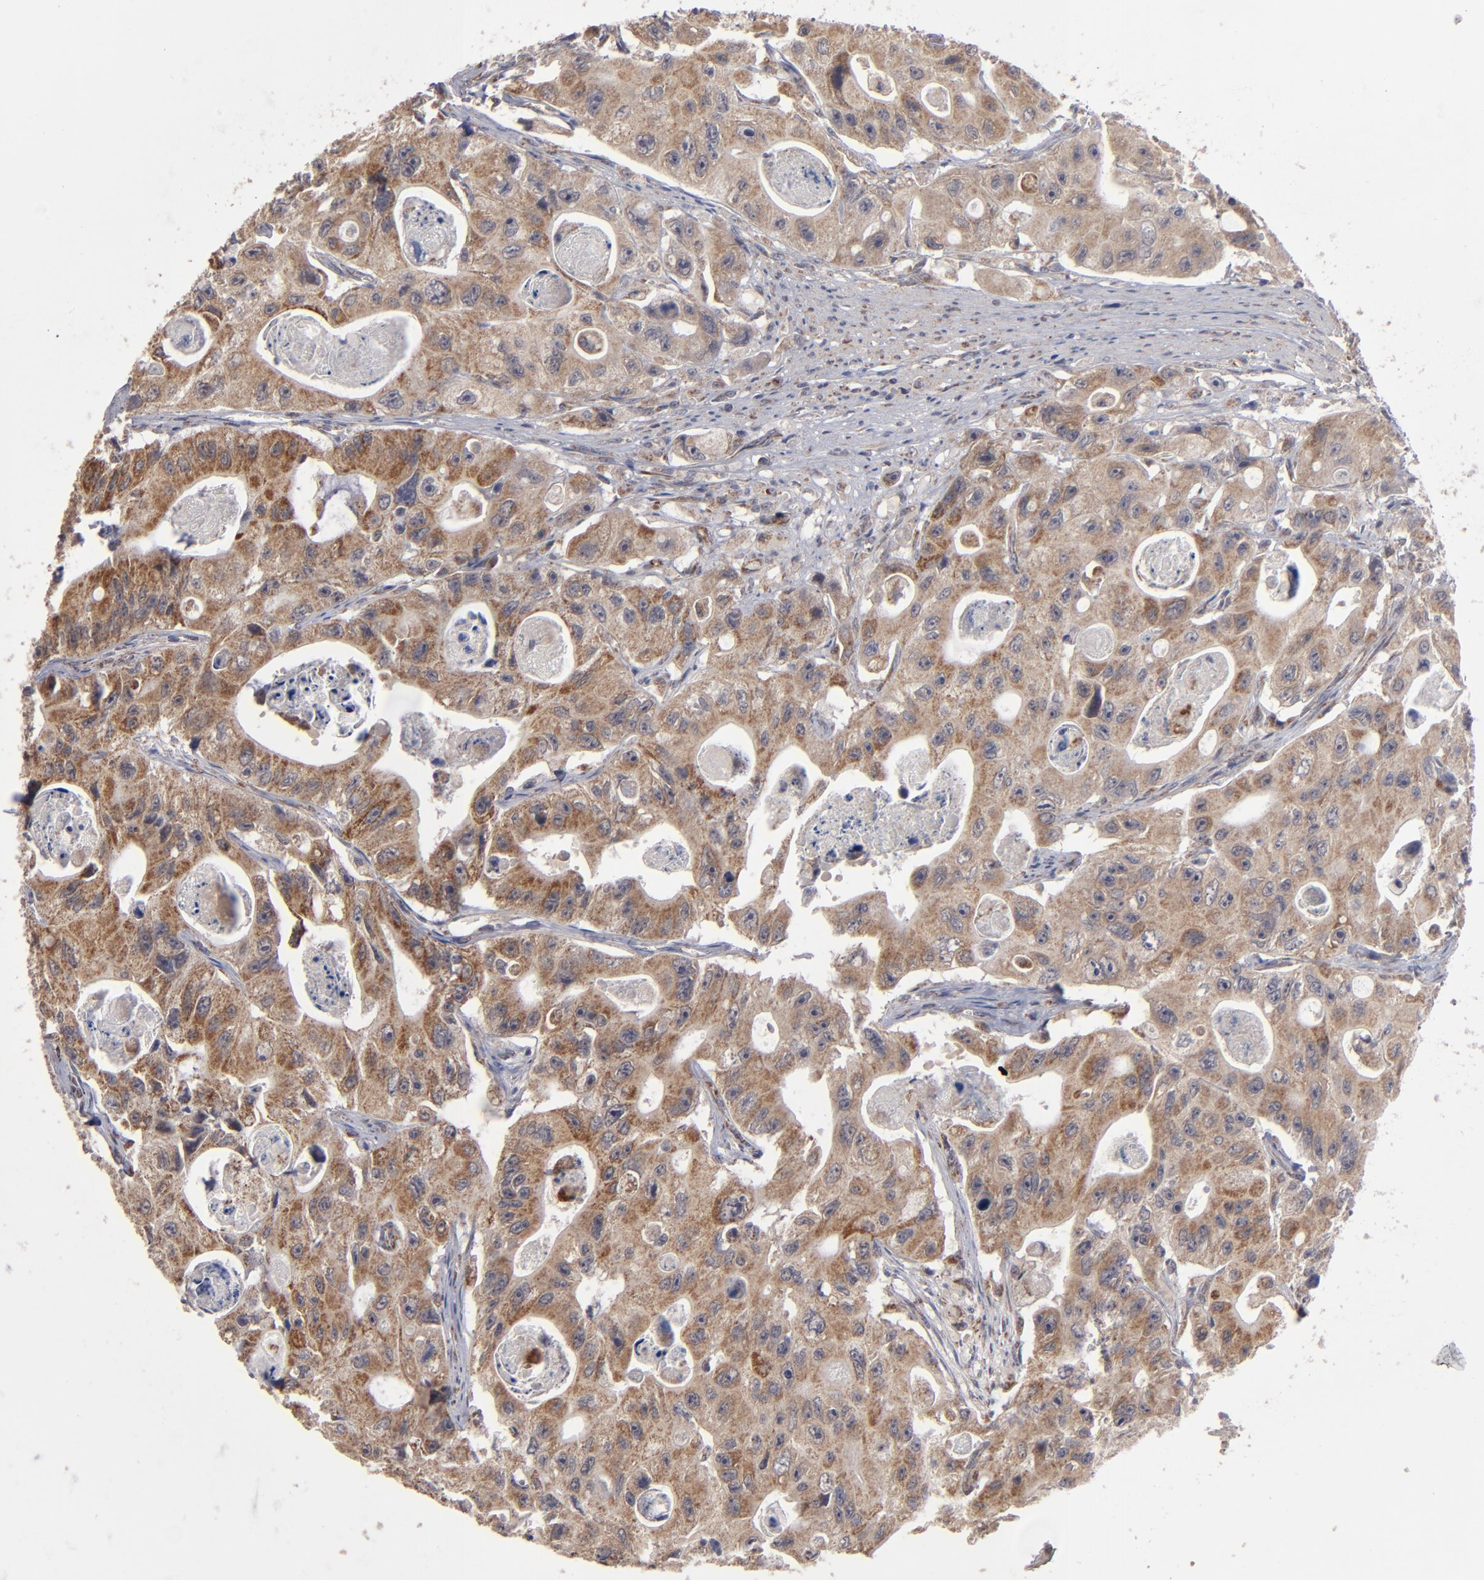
{"staining": {"intensity": "moderate", "quantity": ">75%", "location": "cytoplasmic/membranous"}, "tissue": "colorectal cancer", "cell_type": "Tumor cells", "image_type": "cancer", "snomed": [{"axis": "morphology", "description": "Adenocarcinoma, NOS"}, {"axis": "topography", "description": "Colon"}], "caption": "A medium amount of moderate cytoplasmic/membranous staining is present in approximately >75% of tumor cells in adenocarcinoma (colorectal) tissue. (Brightfield microscopy of DAB IHC at high magnification).", "gene": "MIPOL1", "patient": {"sex": "female", "age": 46}}